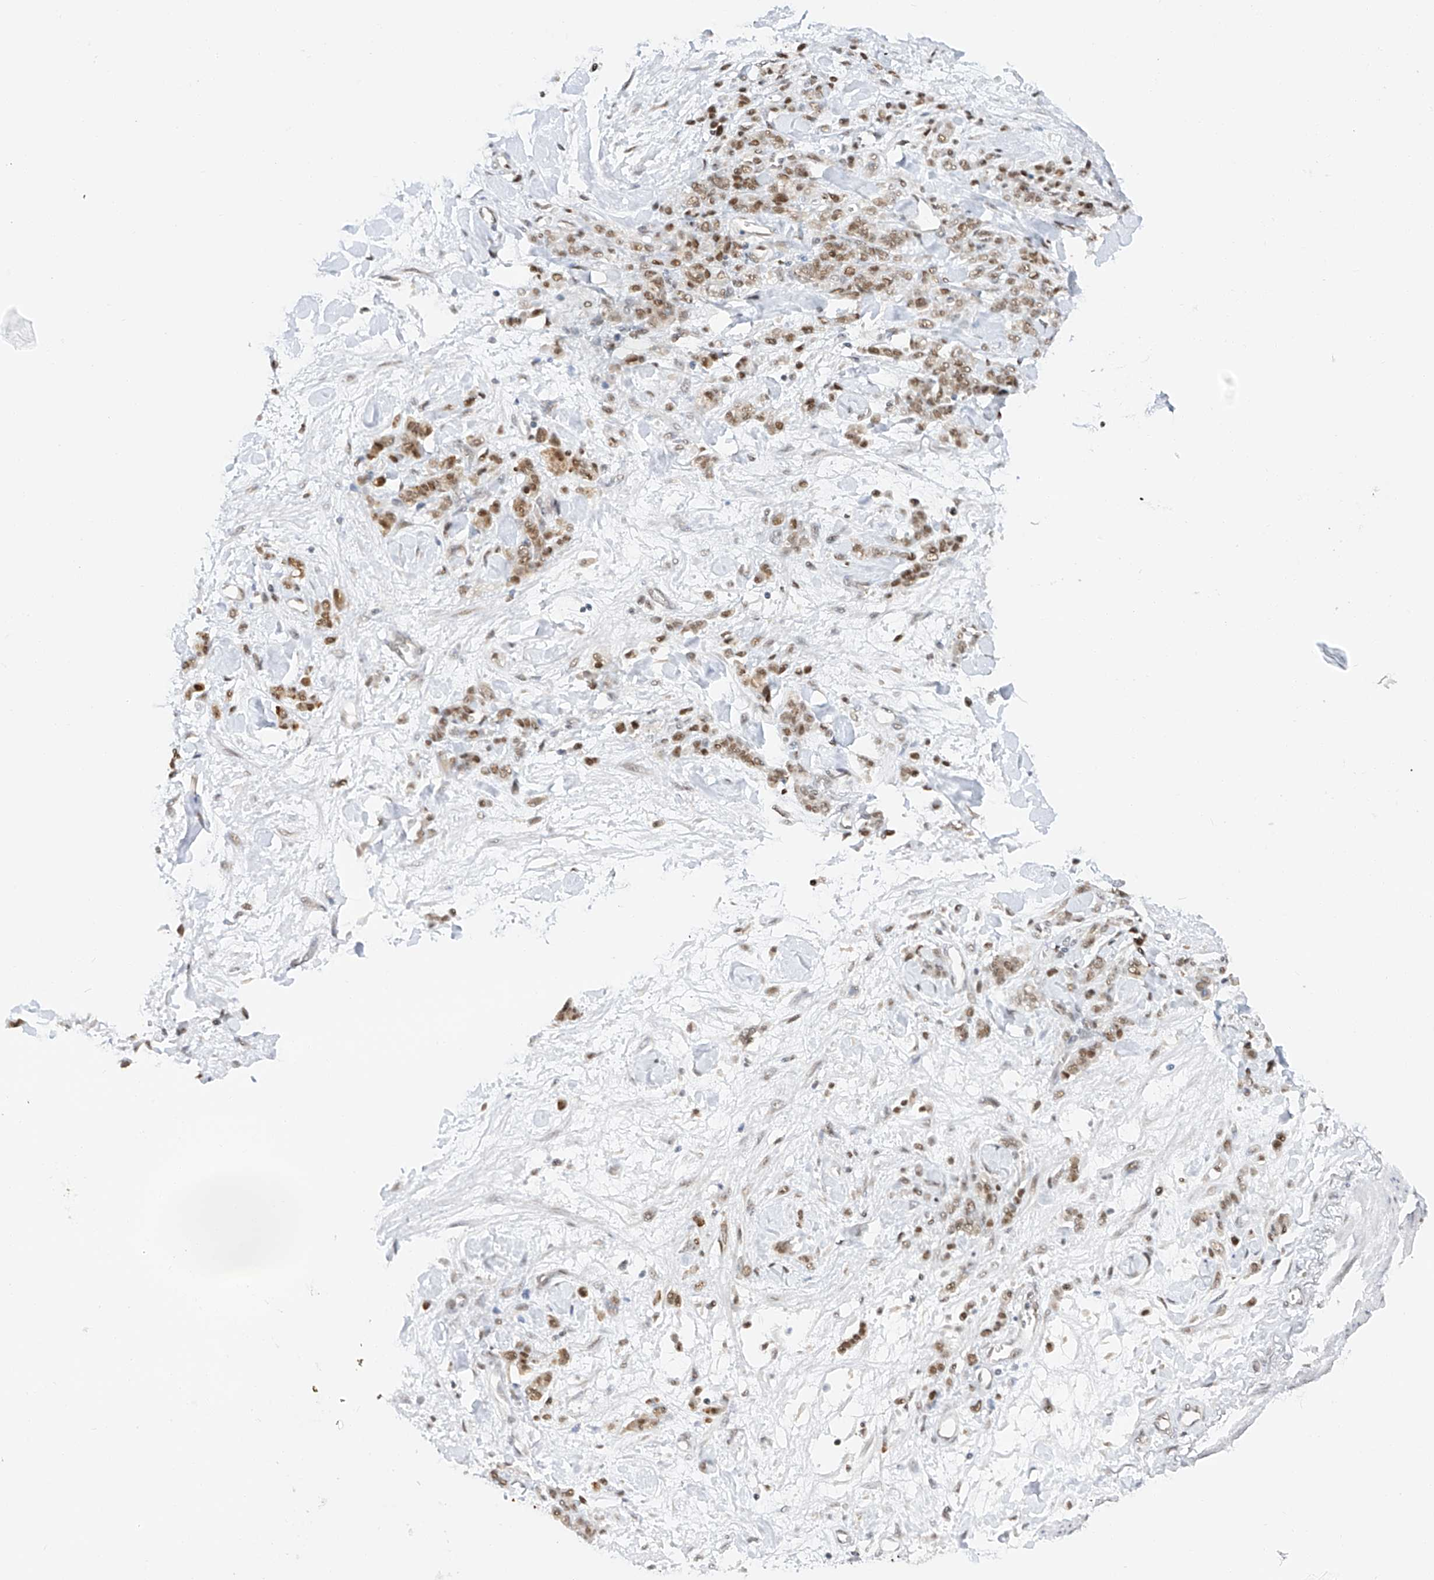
{"staining": {"intensity": "moderate", "quantity": ">75%", "location": "nuclear"}, "tissue": "stomach cancer", "cell_type": "Tumor cells", "image_type": "cancer", "snomed": [{"axis": "morphology", "description": "Normal tissue, NOS"}, {"axis": "morphology", "description": "Adenocarcinoma, NOS"}, {"axis": "topography", "description": "Stomach"}], "caption": "Immunohistochemical staining of human adenocarcinoma (stomach) demonstrates medium levels of moderate nuclear protein expression in about >75% of tumor cells. (DAB IHC, brown staining for protein, blue staining for nuclei).", "gene": "POGK", "patient": {"sex": "male", "age": 82}}